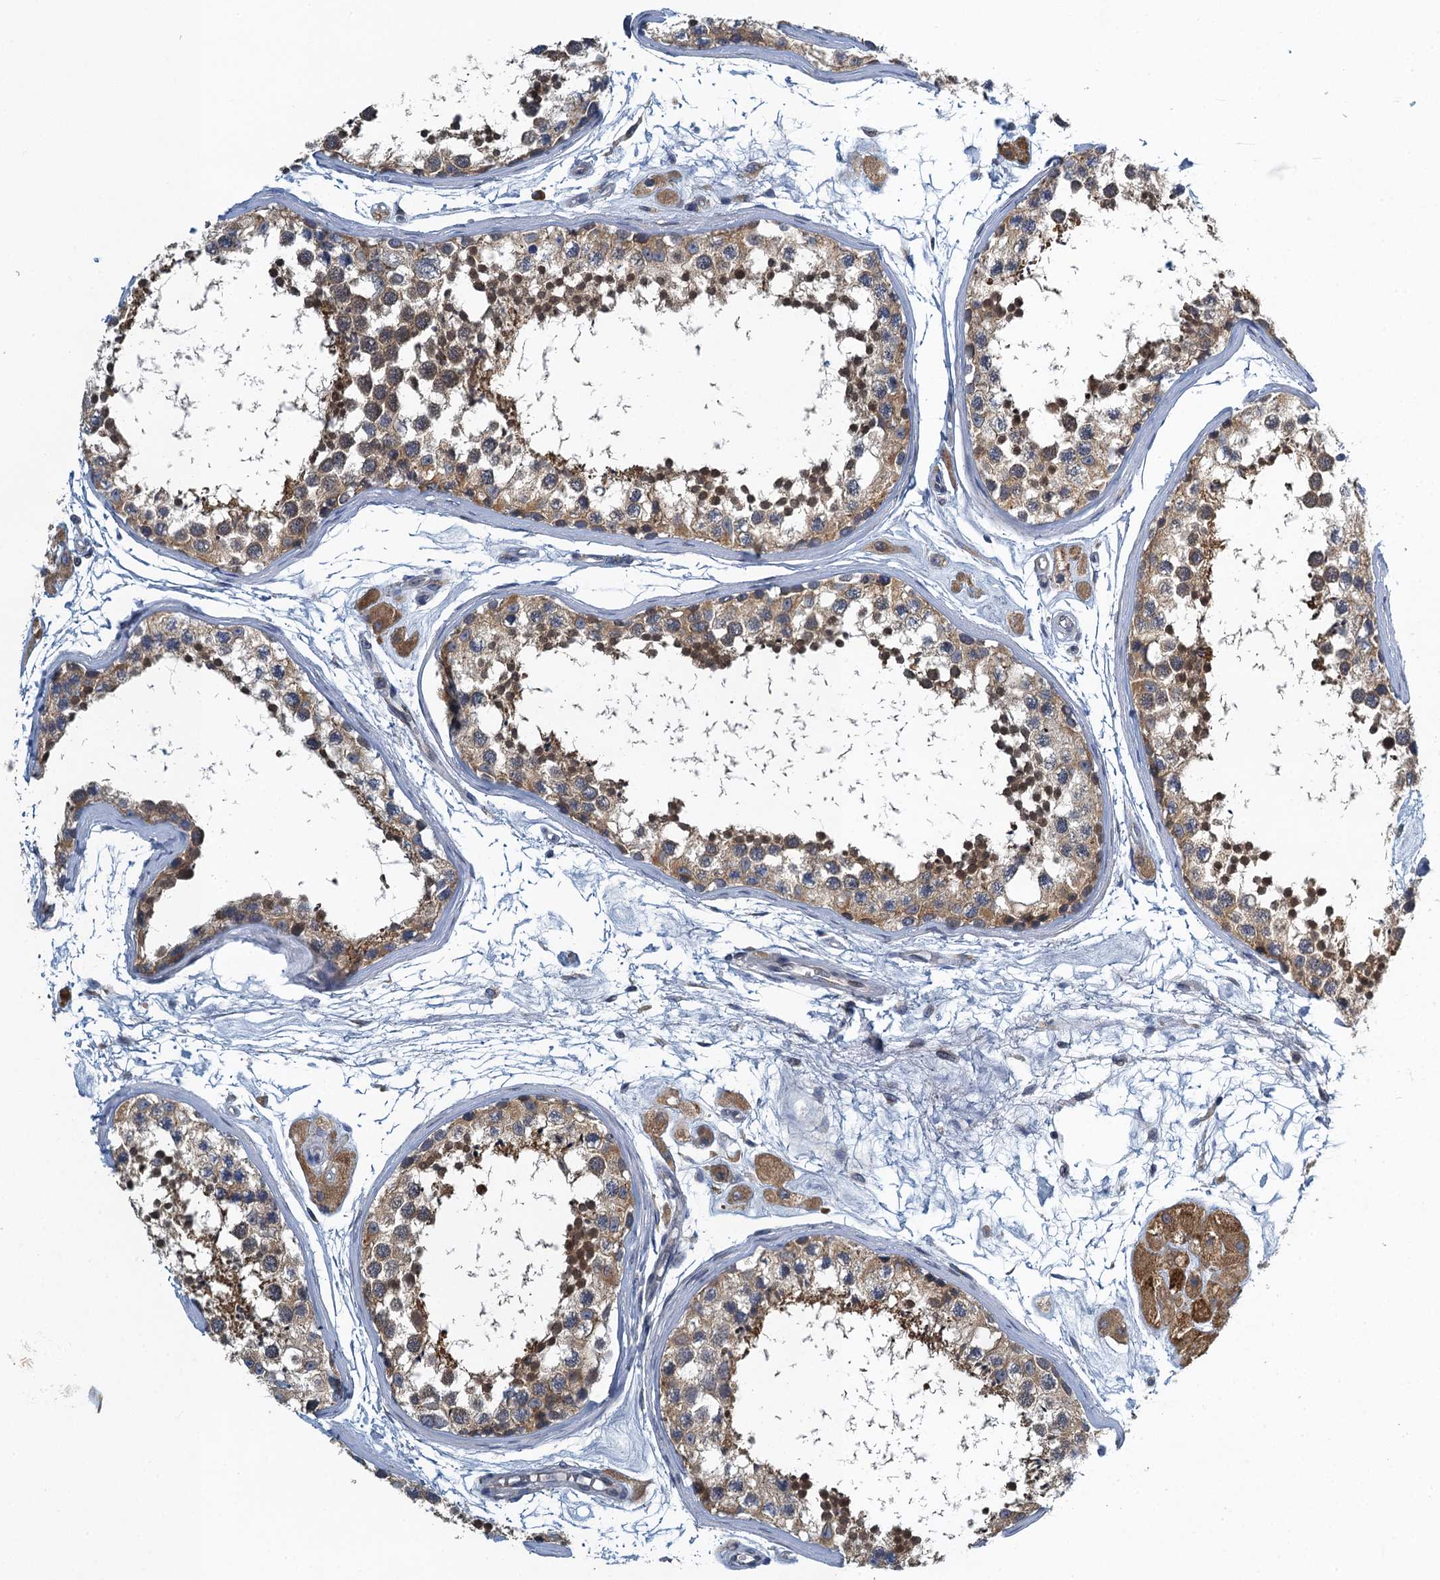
{"staining": {"intensity": "moderate", "quantity": ">75%", "location": "cytoplasmic/membranous"}, "tissue": "testis", "cell_type": "Cells in seminiferous ducts", "image_type": "normal", "snomed": [{"axis": "morphology", "description": "Normal tissue, NOS"}, {"axis": "topography", "description": "Testis"}], "caption": "Benign testis reveals moderate cytoplasmic/membranous positivity in about >75% of cells in seminiferous ducts.", "gene": "ALG2", "patient": {"sex": "male", "age": 56}}